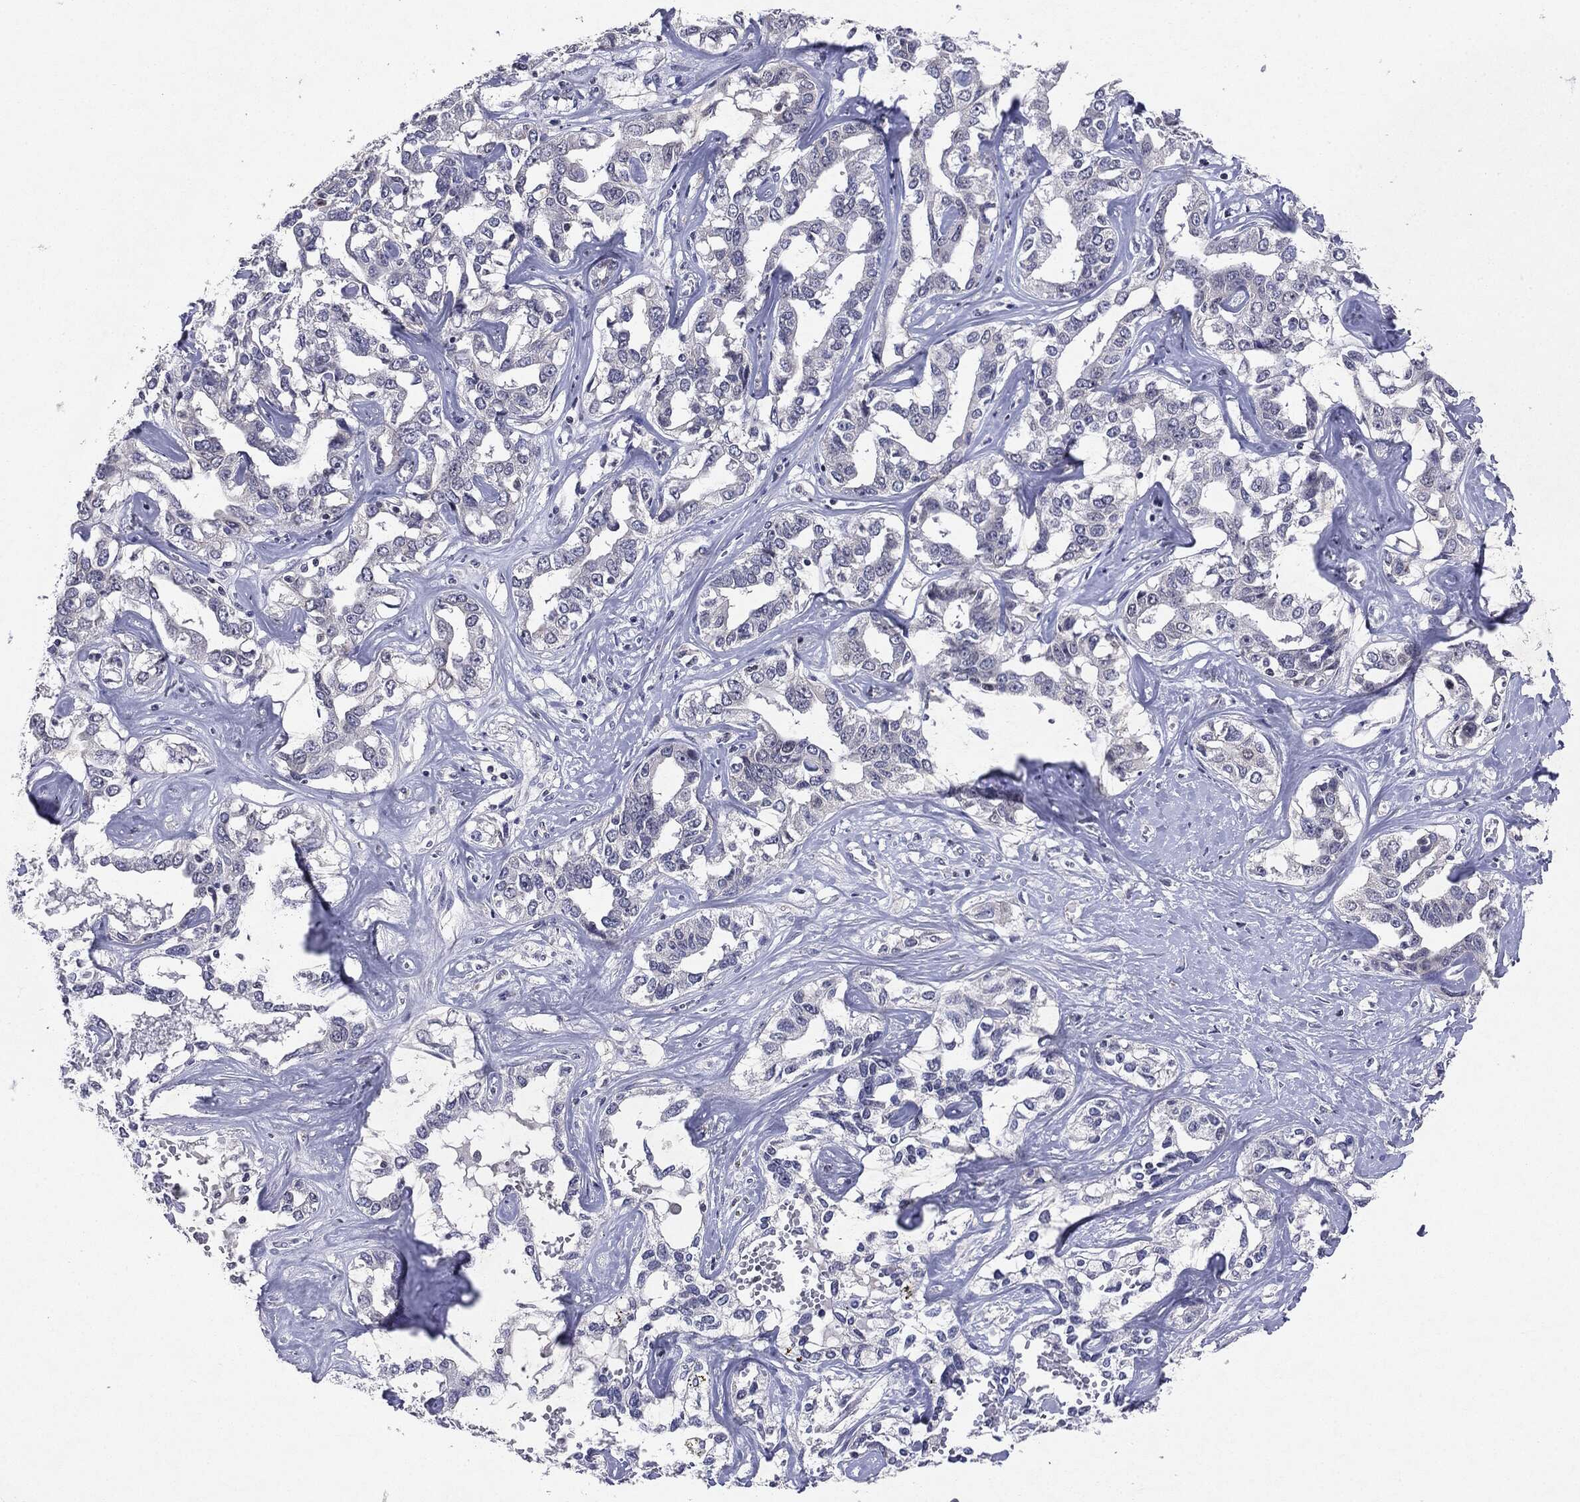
{"staining": {"intensity": "negative", "quantity": "none", "location": "none"}, "tissue": "liver cancer", "cell_type": "Tumor cells", "image_type": "cancer", "snomed": [{"axis": "morphology", "description": "Cholangiocarcinoma"}, {"axis": "topography", "description": "Liver"}], "caption": "Immunohistochemical staining of human liver cancer demonstrates no significant positivity in tumor cells.", "gene": "KIF2C", "patient": {"sex": "male", "age": 59}}